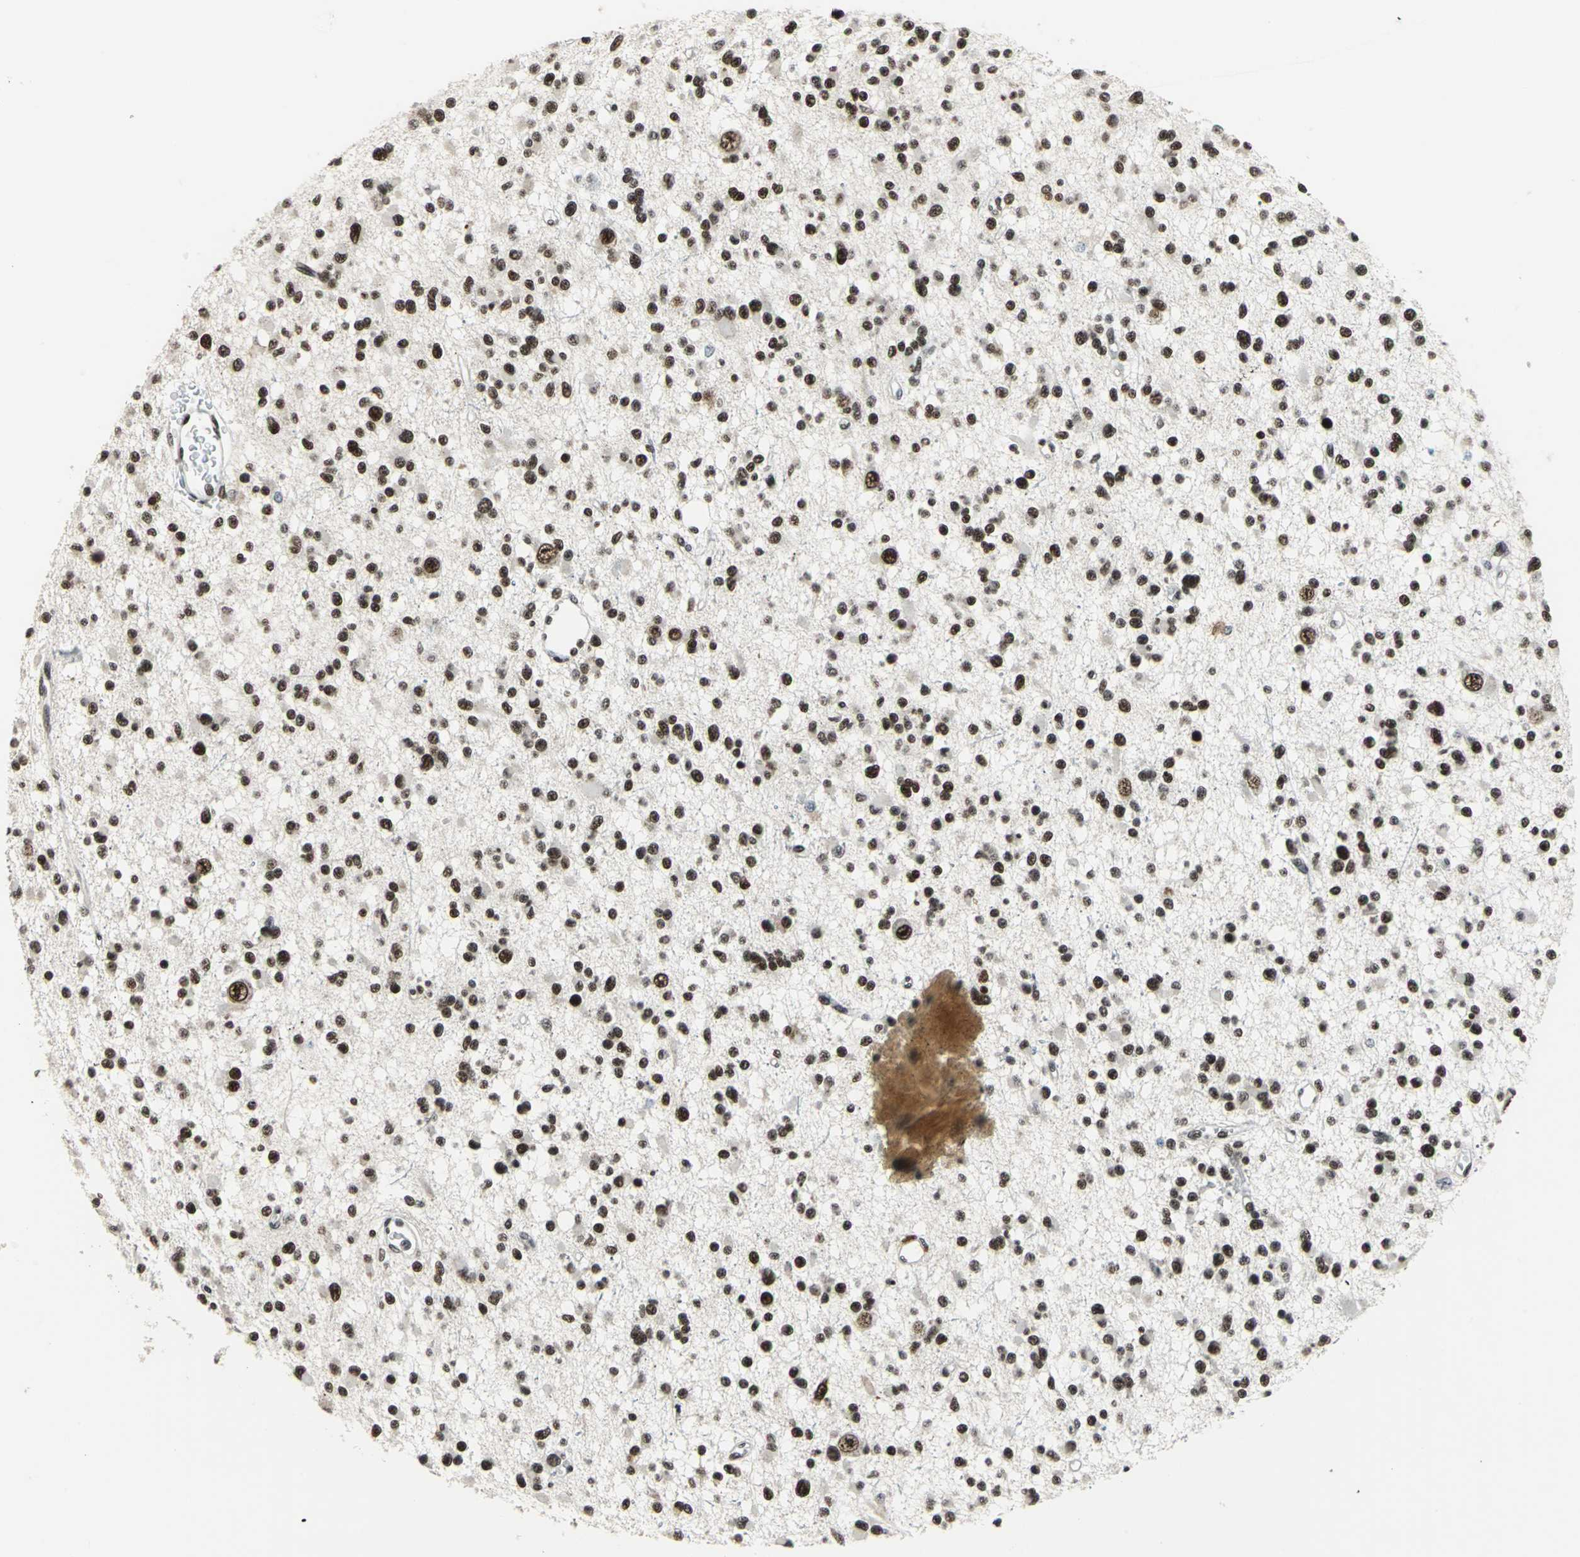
{"staining": {"intensity": "strong", "quantity": ">75%", "location": "nuclear"}, "tissue": "glioma", "cell_type": "Tumor cells", "image_type": "cancer", "snomed": [{"axis": "morphology", "description": "Glioma, malignant, Low grade"}, {"axis": "topography", "description": "Brain"}], "caption": "Strong nuclear protein expression is seen in approximately >75% of tumor cells in malignant glioma (low-grade).", "gene": "BCLAF1", "patient": {"sex": "female", "age": 22}}